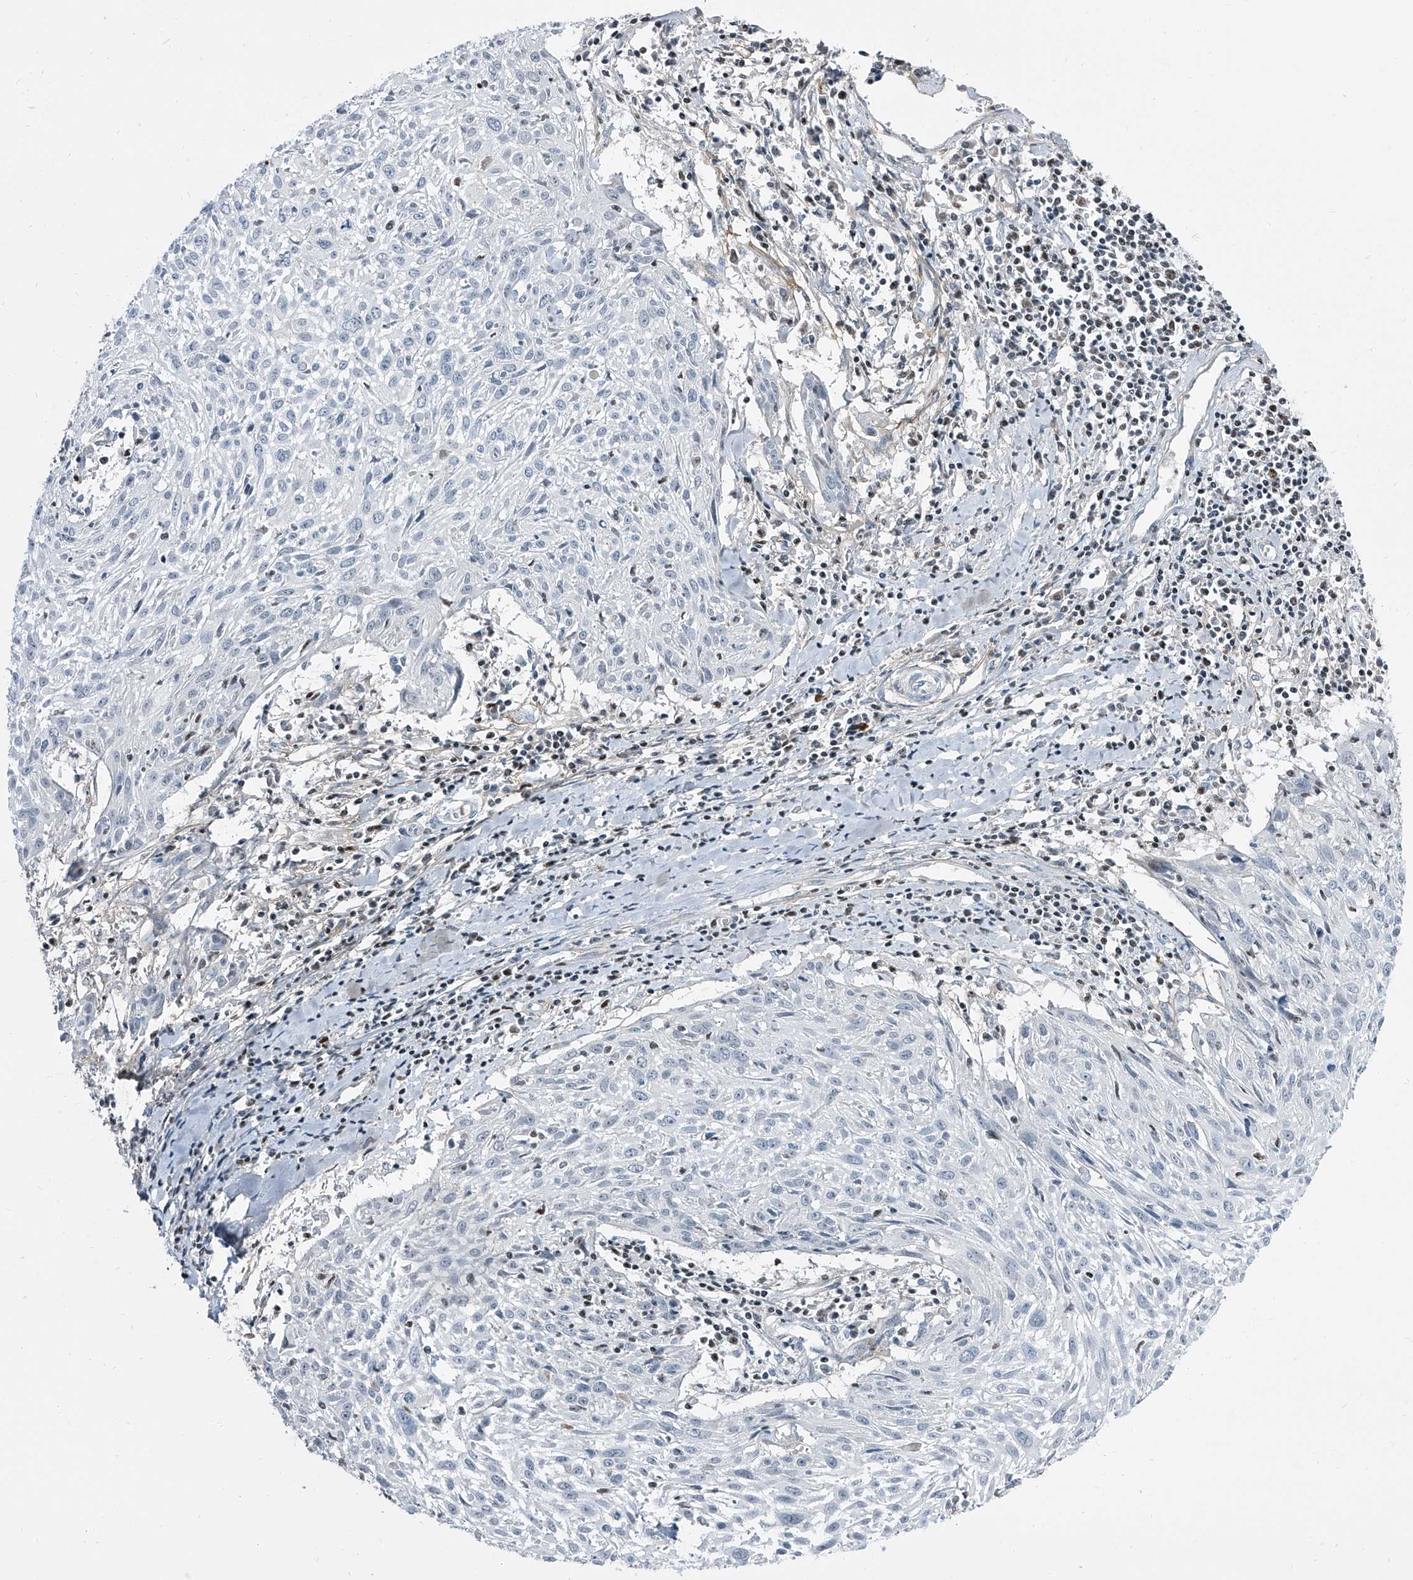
{"staining": {"intensity": "negative", "quantity": "none", "location": "none"}, "tissue": "cervical cancer", "cell_type": "Tumor cells", "image_type": "cancer", "snomed": [{"axis": "morphology", "description": "Squamous cell carcinoma, NOS"}, {"axis": "topography", "description": "Cervix"}], "caption": "Immunohistochemistry (IHC) image of human squamous cell carcinoma (cervical) stained for a protein (brown), which exhibits no staining in tumor cells.", "gene": "HOXA3", "patient": {"sex": "female", "age": 51}}